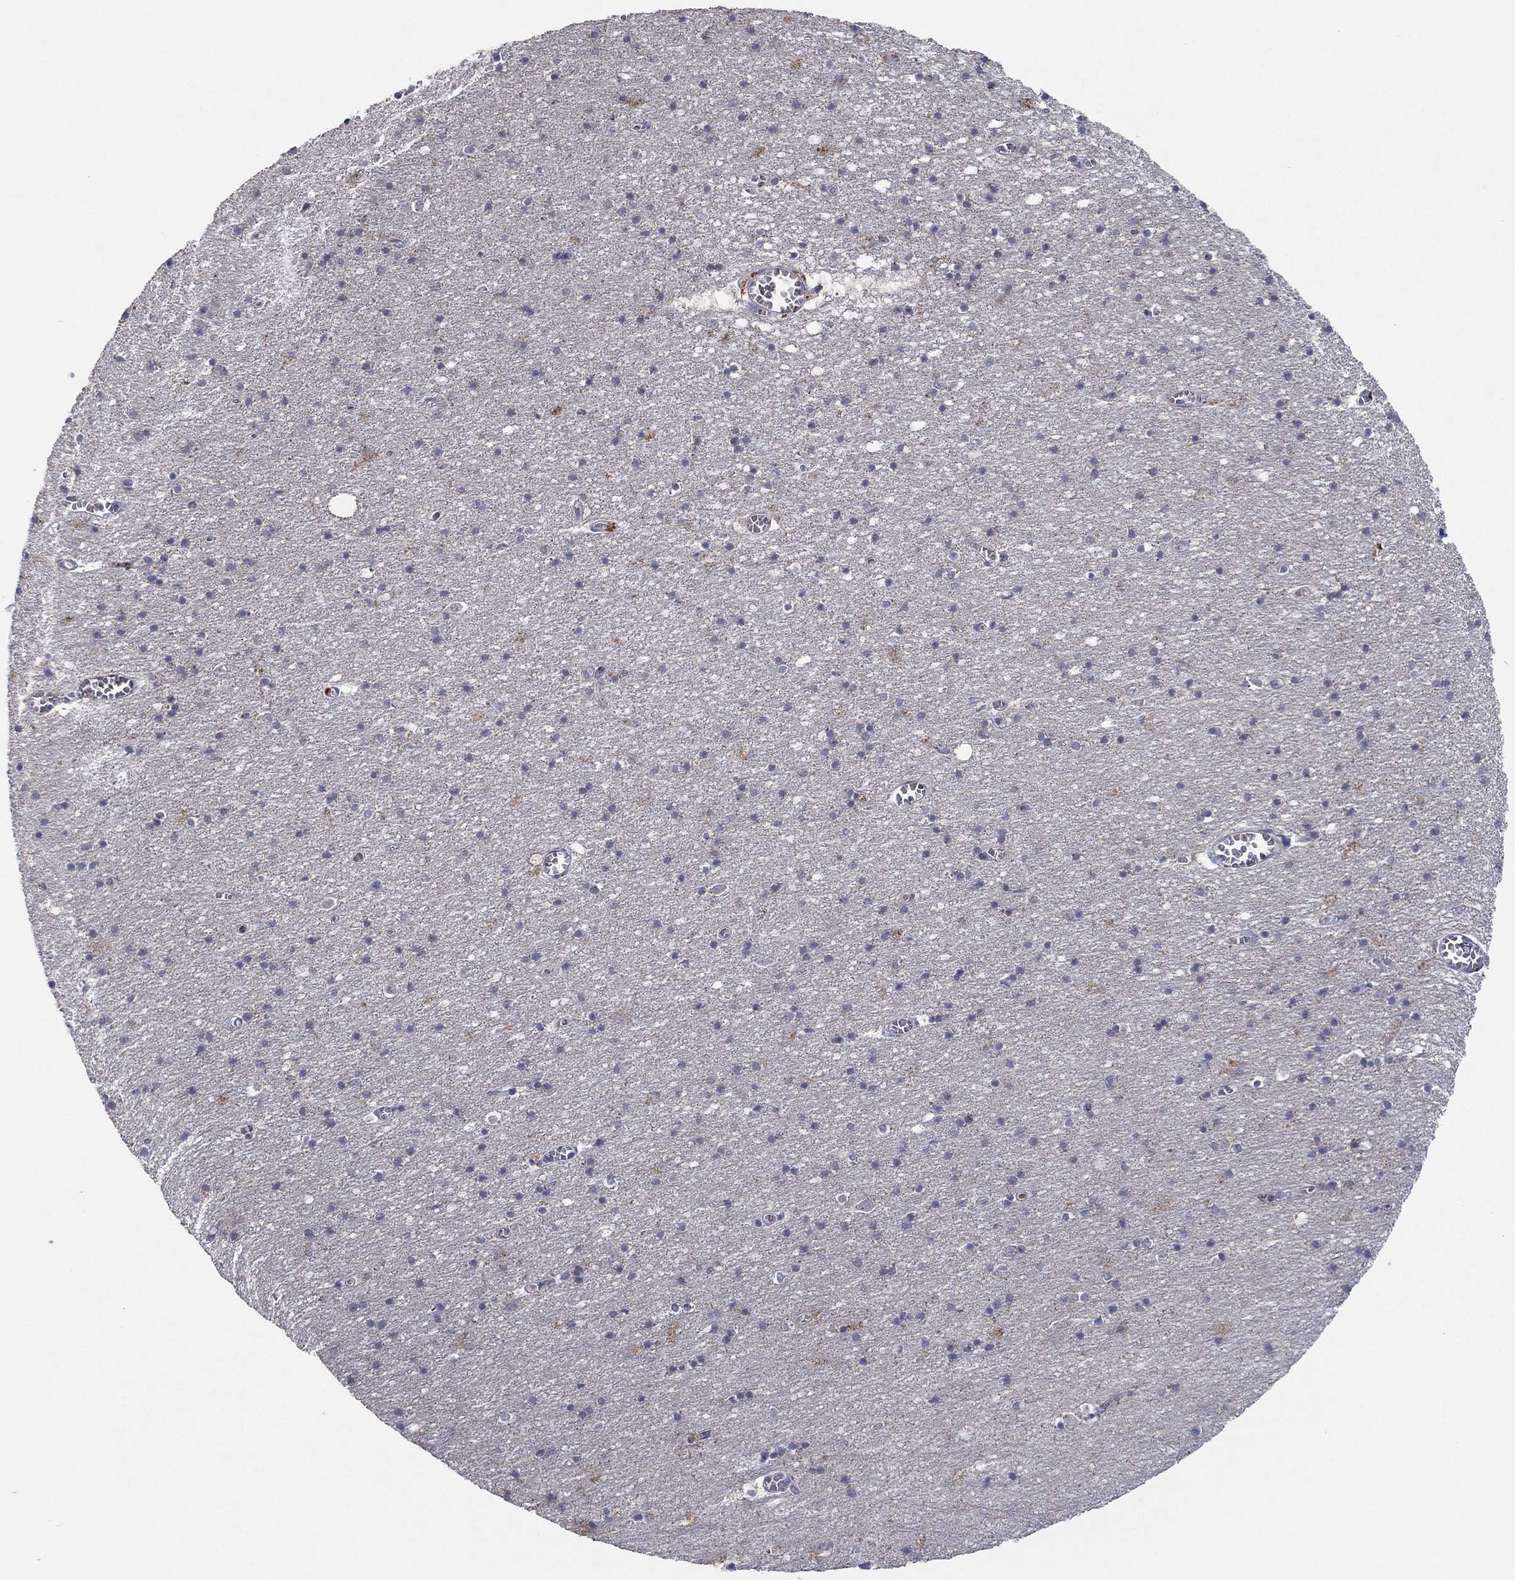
{"staining": {"intensity": "negative", "quantity": "none", "location": "none"}, "tissue": "cerebral cortex", "cell_type": "Endothelial cells", "image_type": "normal", "snomed": [{"axis": "morphology", "description": "Normal tissue, NOS"}, {"axis": "topography", "description": "Cerebral cortex"}], "caption": "IHC photomicrograph of unremarkable cerebral cortex: cerebral cortex stained with DAB shows no significant protein positivity in endothelial cells. The staining is performed using DAB (3,3'-diaminobenzidine) brown chromogen with nuclei counter-stained in using hematoxylin.", "gene": "IL4", "patient": {"sex": "male", "age": 70}}